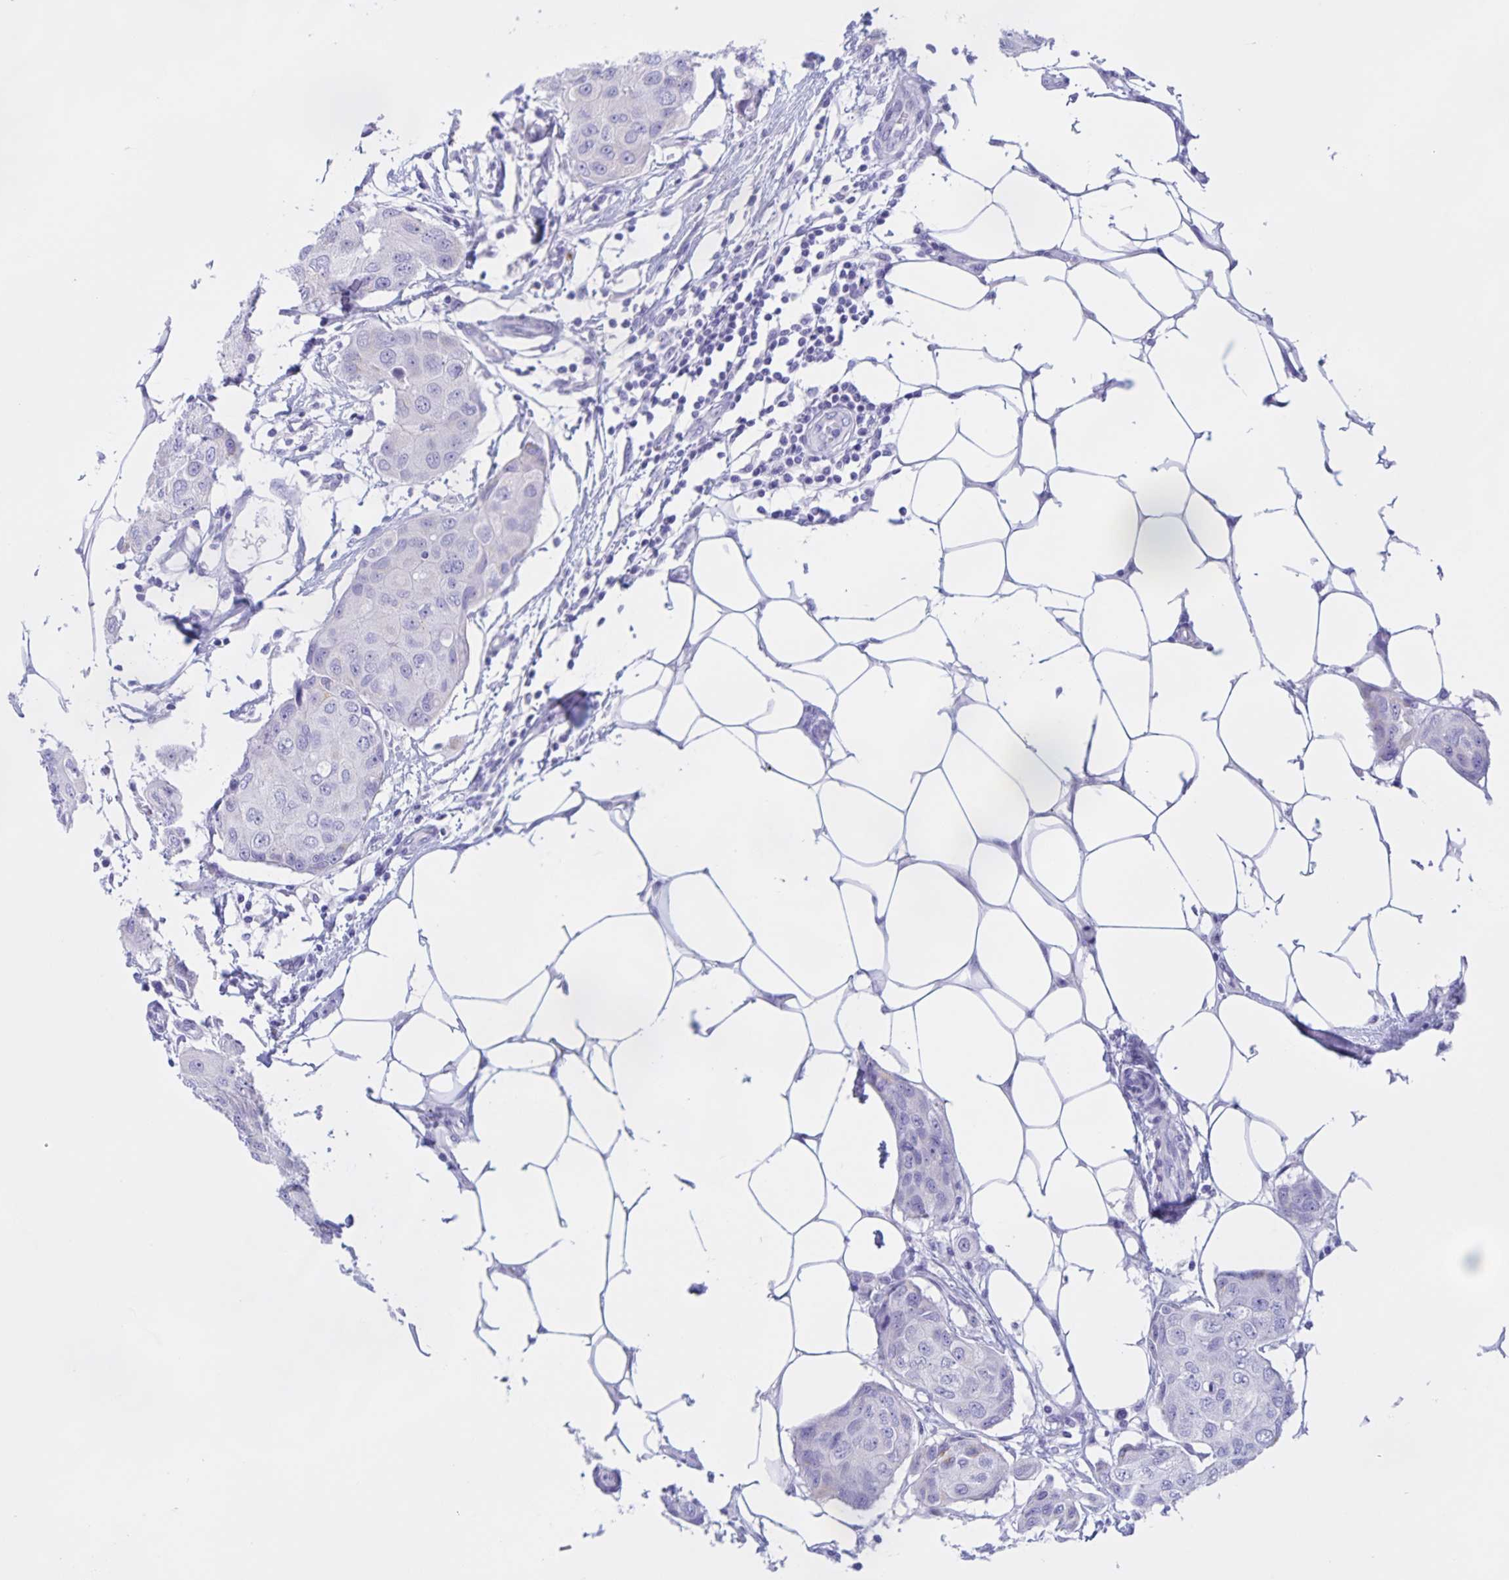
{"staining": {"intensity": "negative", "quantity": "none", "location": "none"}, "tissue": "breast cancer", "cell_type": "Tumor cells", "image_type": "cancer", "snomed": [{"axis": "morphology", "description": "Duct carcinoma"}, {"axis": "topography", "description": "Breast"}, {"axis": "topography", "description": "Lymph node"}], "caption": "Intraductal carcinoma (breast) was stained to show a protein in brown. There is no significant expression in tumor cells. (DAB immunohistochemistry with hematoxylin counter stain).", "gene": "TGIF2LX", "patient": {"sex": "female", "age": 80}}